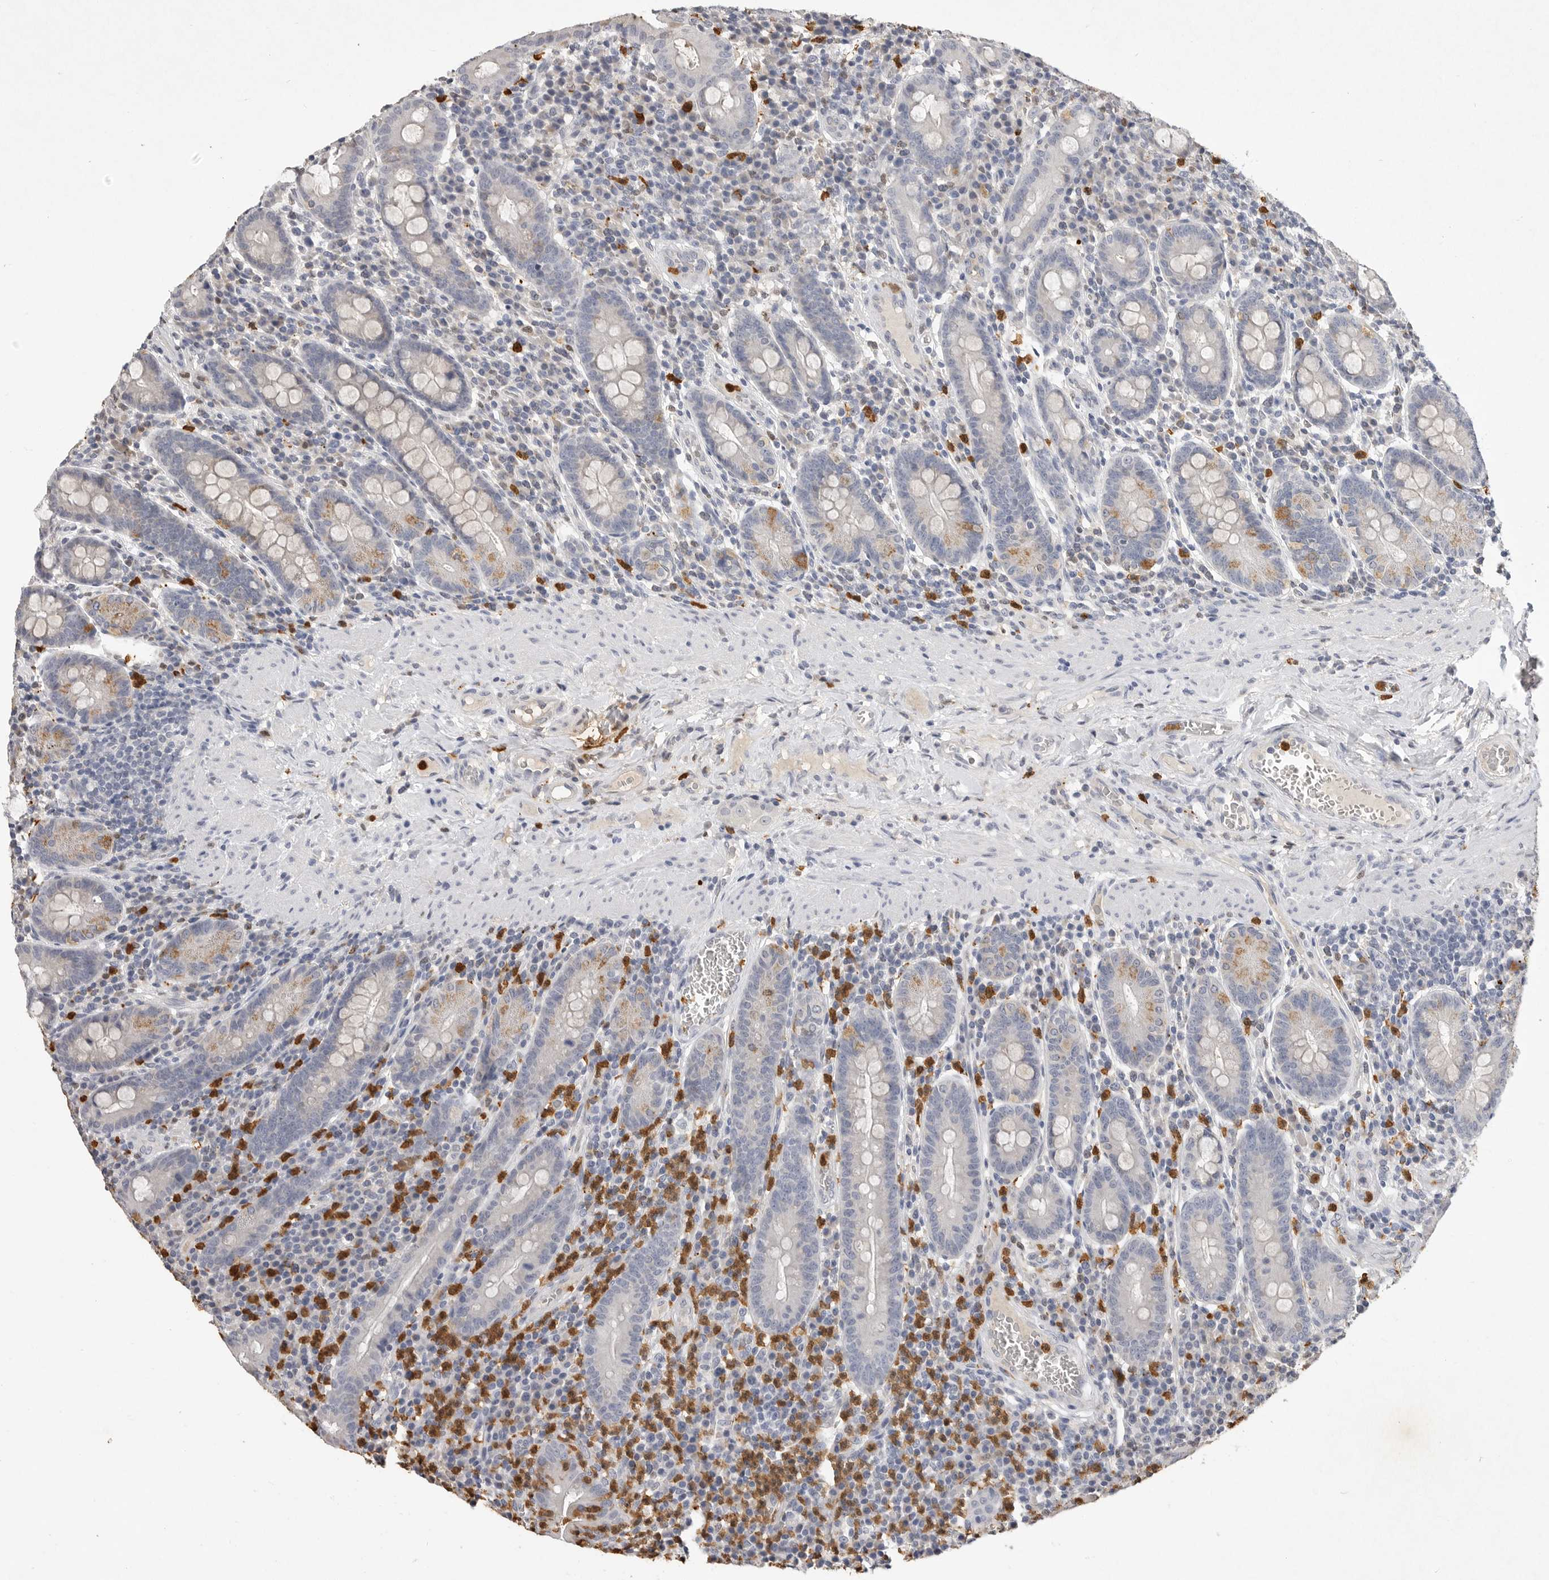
{"staining": {"intensity": "moderate", "quantity": "<25%", "location": "cytoplasmic/membranous"}, "tissue": "duodenum", "cell_type": "Glandular cells", "image_type": "normal", "snomed": [{"axis": "morphology", "description": "Normal tissue, NOS"}, {"axis": "morphology", "description": "Adenocarcinoma, NOS"}, {"axis": "topography", "description": "Pancreas"}, {"axis": "topography", "description": "Duodenum"}], "caption": "The micrograph demonstrates staining of benign duodenum, revealing moderate cytoplasmic/membranous protein positivity (brown color) within glandular cells. The staining is performed using DAB brown chromogen to label protein expression. The nuclei are counter-stained blue using hematoxylin.", "gene": "LTBR", "patient": {"sex": "male", "age": 50}}